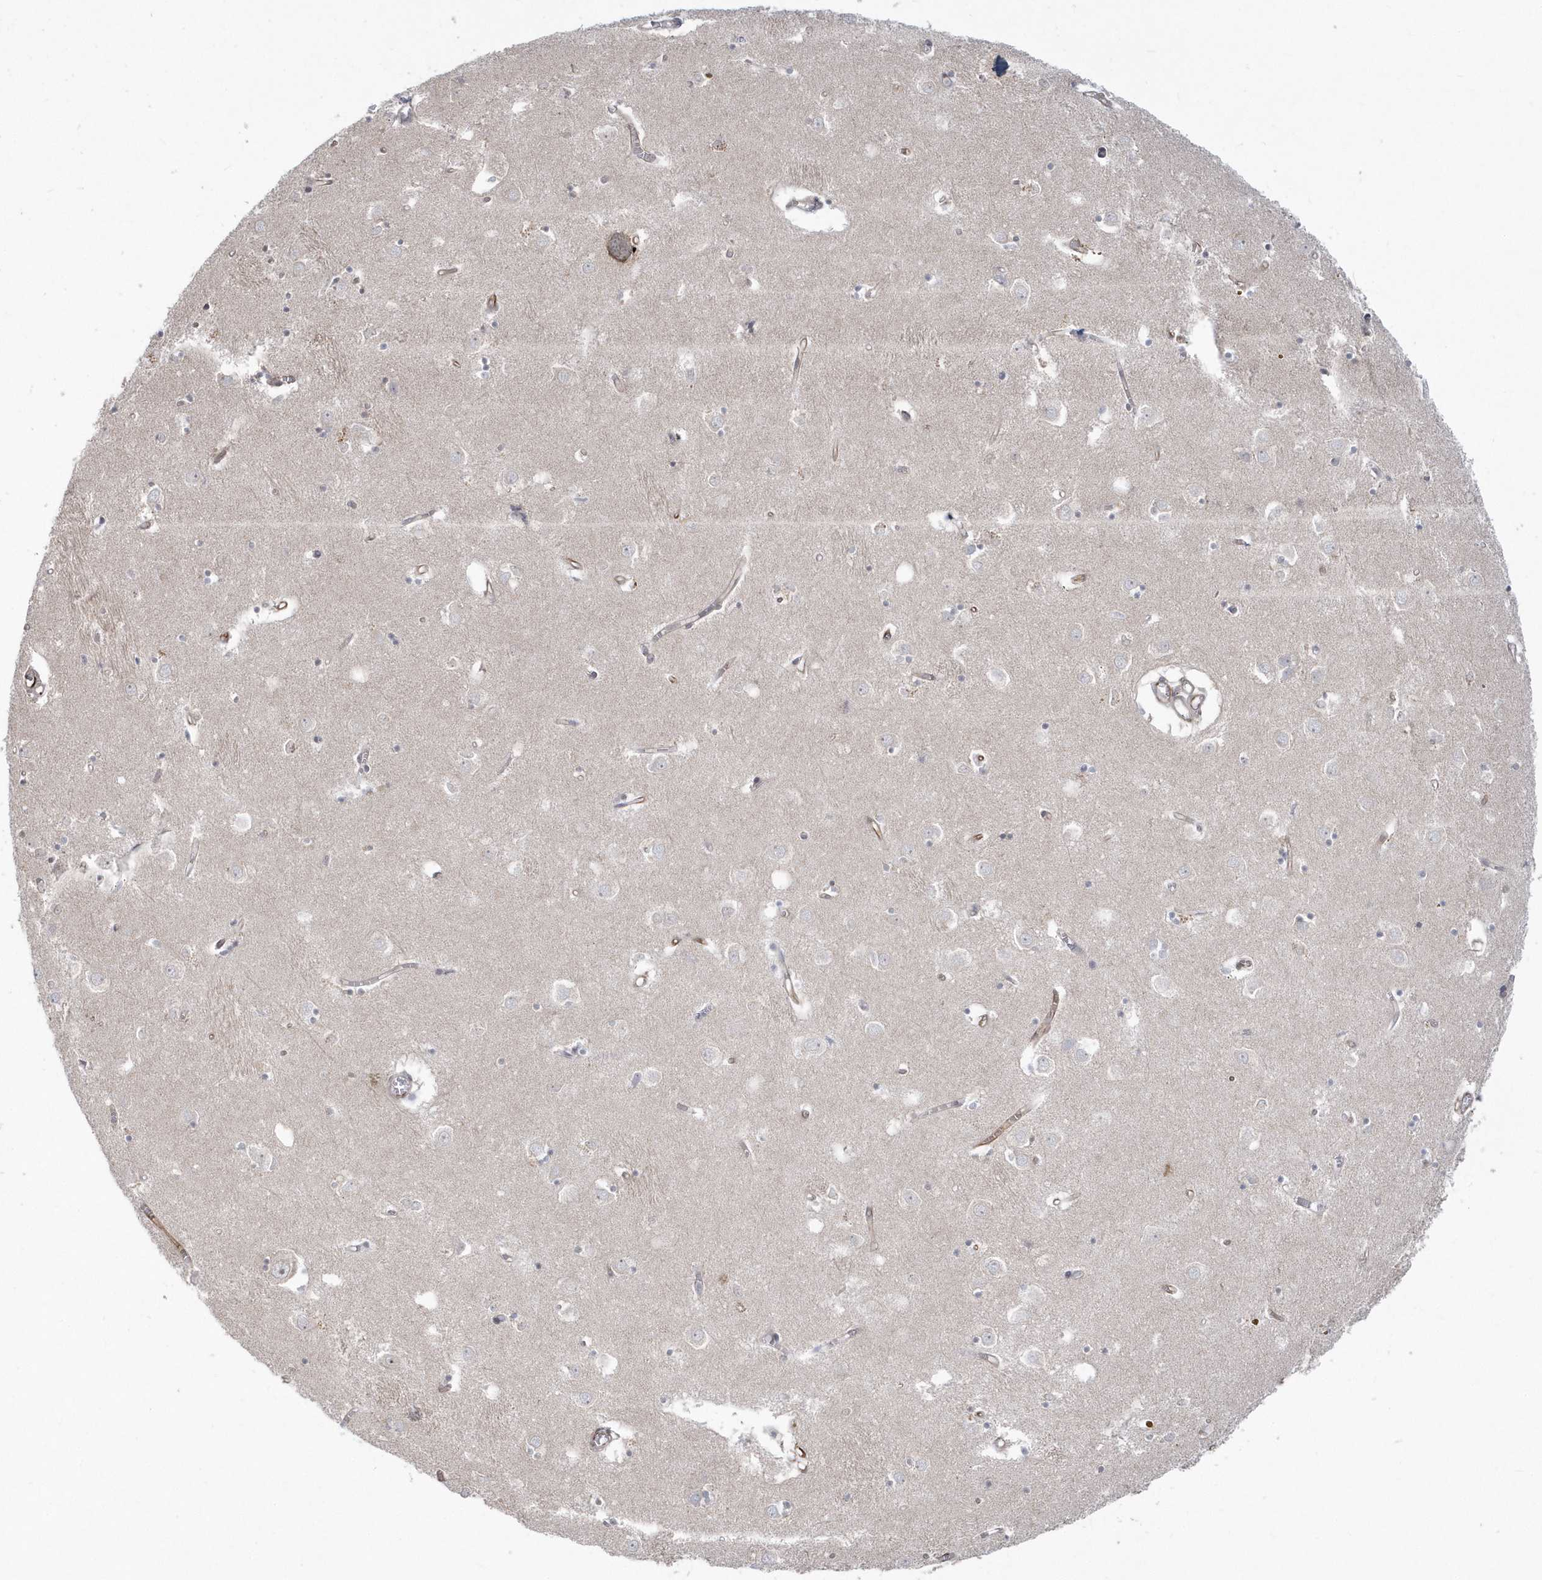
{"staining": {"intensity": "negative", "quantity": "none", "location": "none"}, "tissue": "caudate", "cell_type": "Glial cells", "image_type": "normal", "snomed": [{"axis": "morphology", "description": "Normal tissue, NOS"}, {"axis": "topography", "description": "Lateral ventricle wall"}], "caption": "Glial cells are negative for protein expression in unremarkable human caudate. (Stains: DAB (3,3'-diaminobenzidine) immunohistochemistry with hematoxylin counter stain, Microscopy: brightfield microscopy at high magnification).", "gene": "DHX57", "patient": {"sex": "male", "age": 70}}